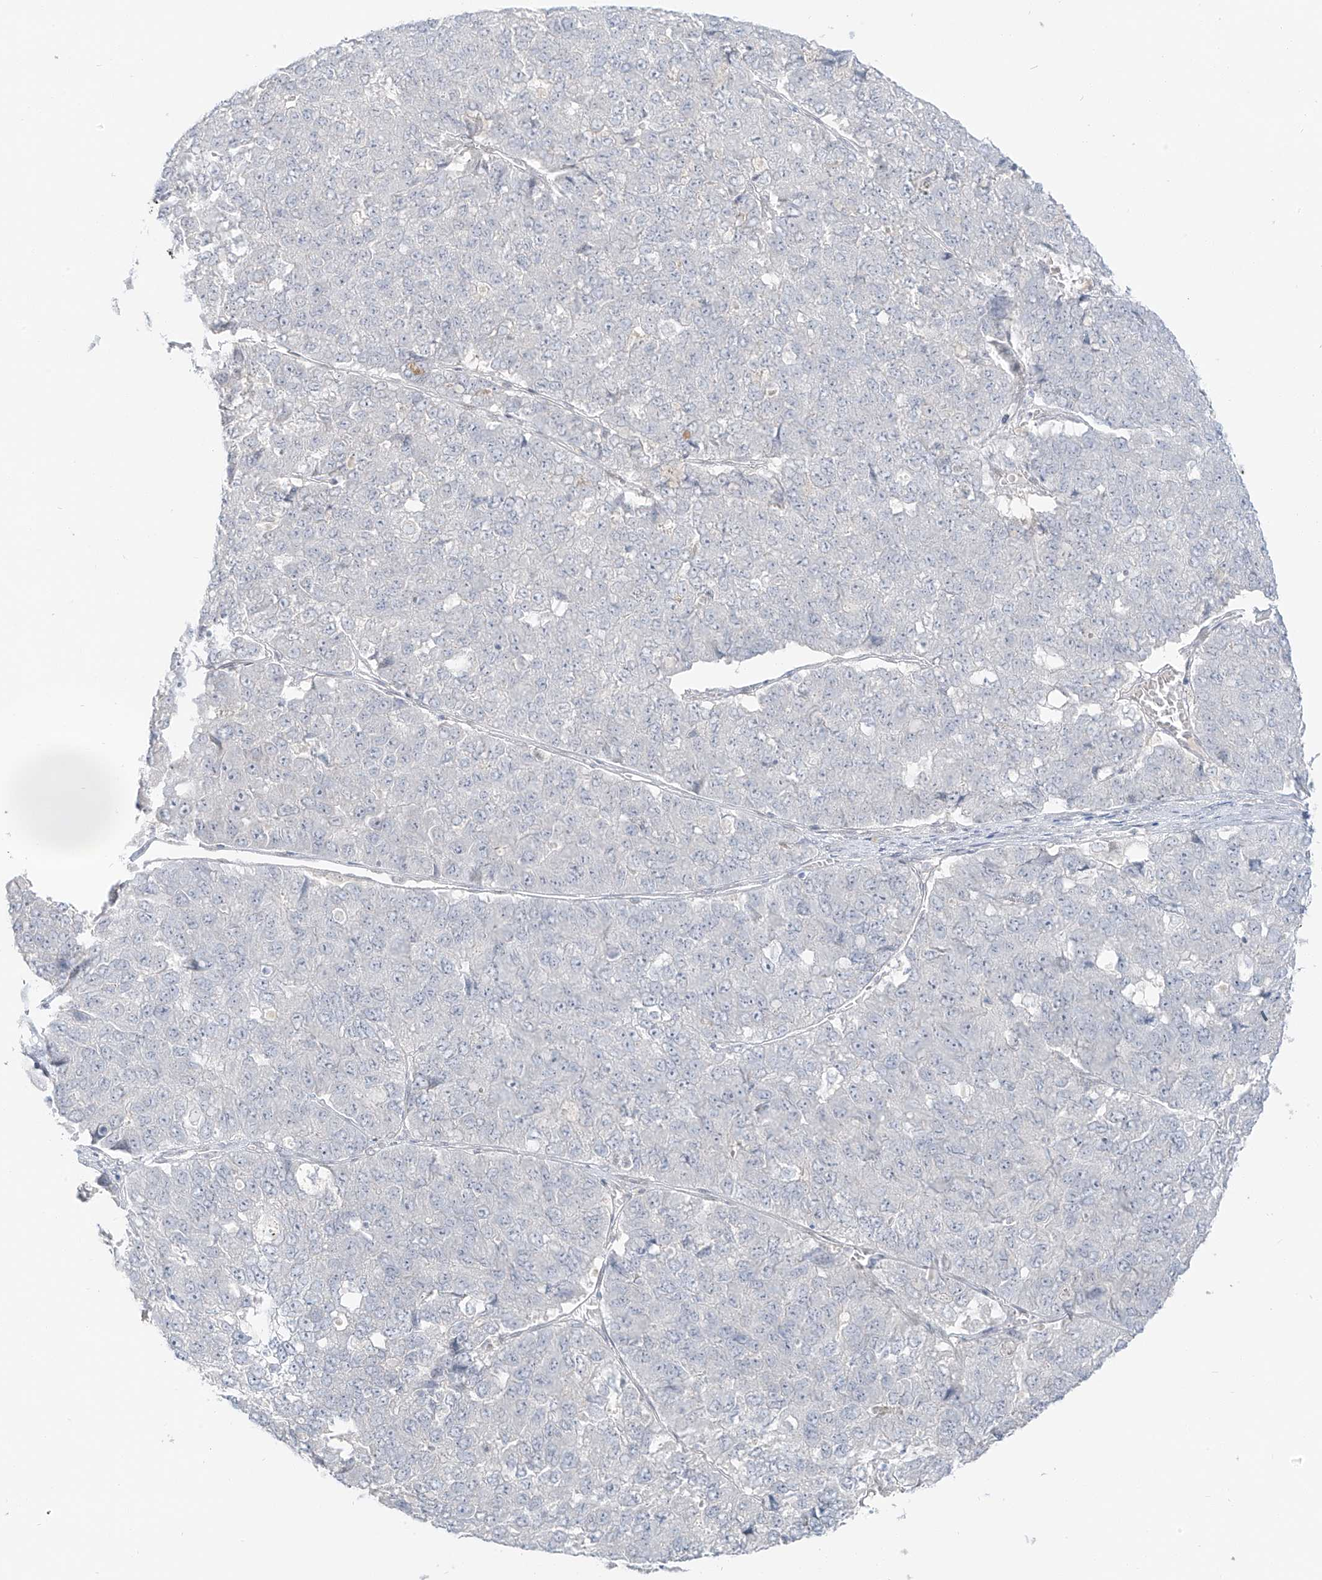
{"staining": {"intensity": "negative", "quantity": "none", "location": "none"}, "tissue": "pancreatic cancer", "cell_type": "Tumor cells", "image_type": "cancer", "snomed": [{"axis": "morphology", "description": "Adenocarcinoma, NOS"}, {"axis": "topography", "description": "Pancreas"}], "caption": "High magnification brightfield microscopy of pancreatic adenocarcinoma stained with DAB (brown) and counterstained with hematoxylin (blue): tumor cells show no significant expression. The staining is performed using DAB (3,3'-diaminobenzidine) brown chromogen with nuclei counter-stained in using hematoxylin.", "gene": "ZNF774", "patient": {"sex": "male", "age": 50}}